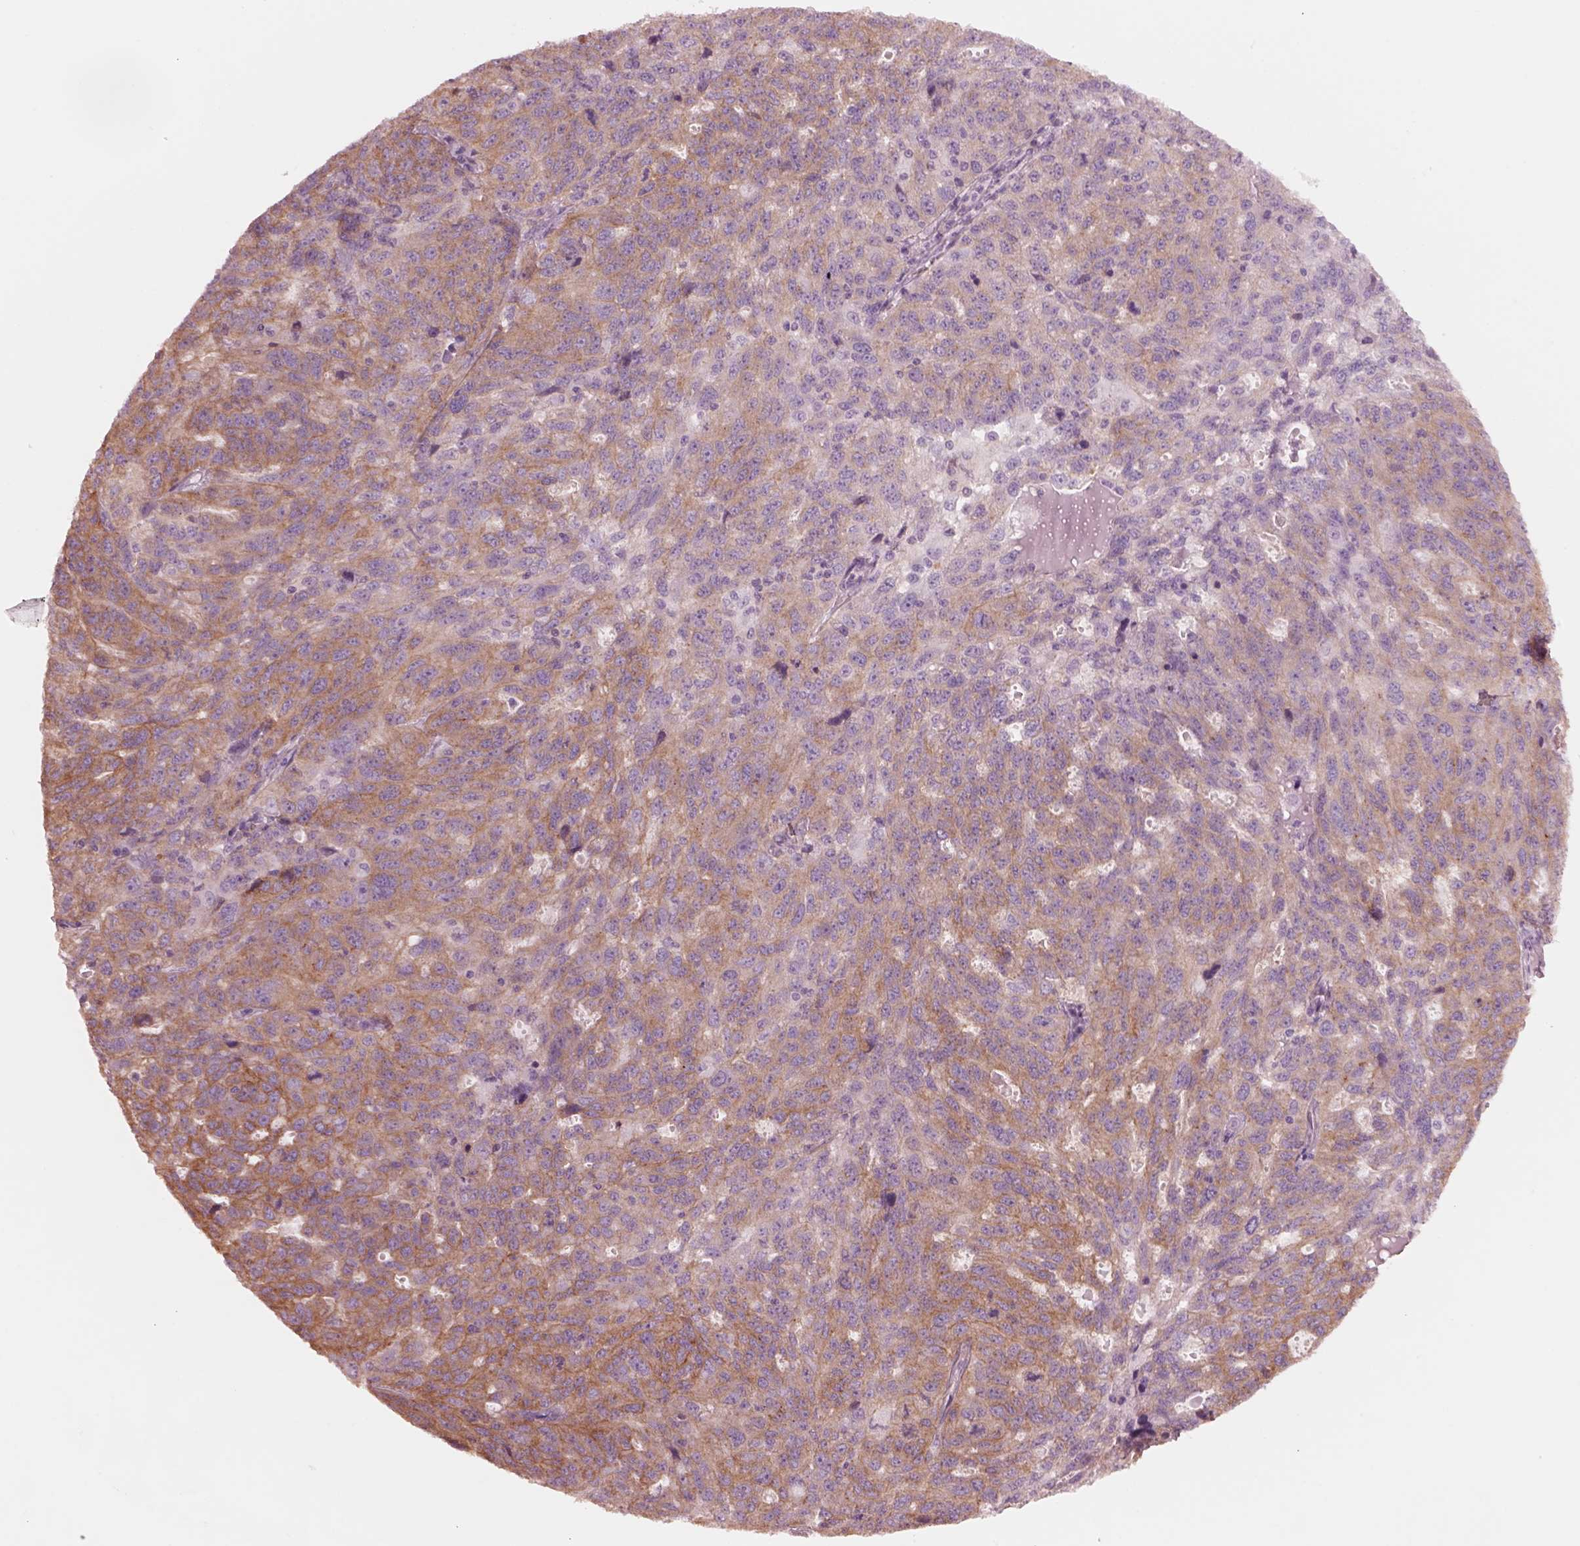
{"staining": {"intensity": "moderate", "quantity": "25%-75%", "location": "cytoplasmic/membranous"}, "tissue": "ovarian cancer", "cell_type": "Tumor cells", "image_type": "cancer", "snomed": [{"axis": "morphology", "description": "Cystadenocarcinoma, serous, NOS"}, {"axis": "topography", "description": "Ovary"}], "caption": "Ovarian cancer stained with DAB IHC reveals medium levels of moderate cytoplasmic/membranous expression in approximately 25%-75% of tumor cells.", "gene": "ELAPOR1", "patient": {"sex": "female", "age": 71}}